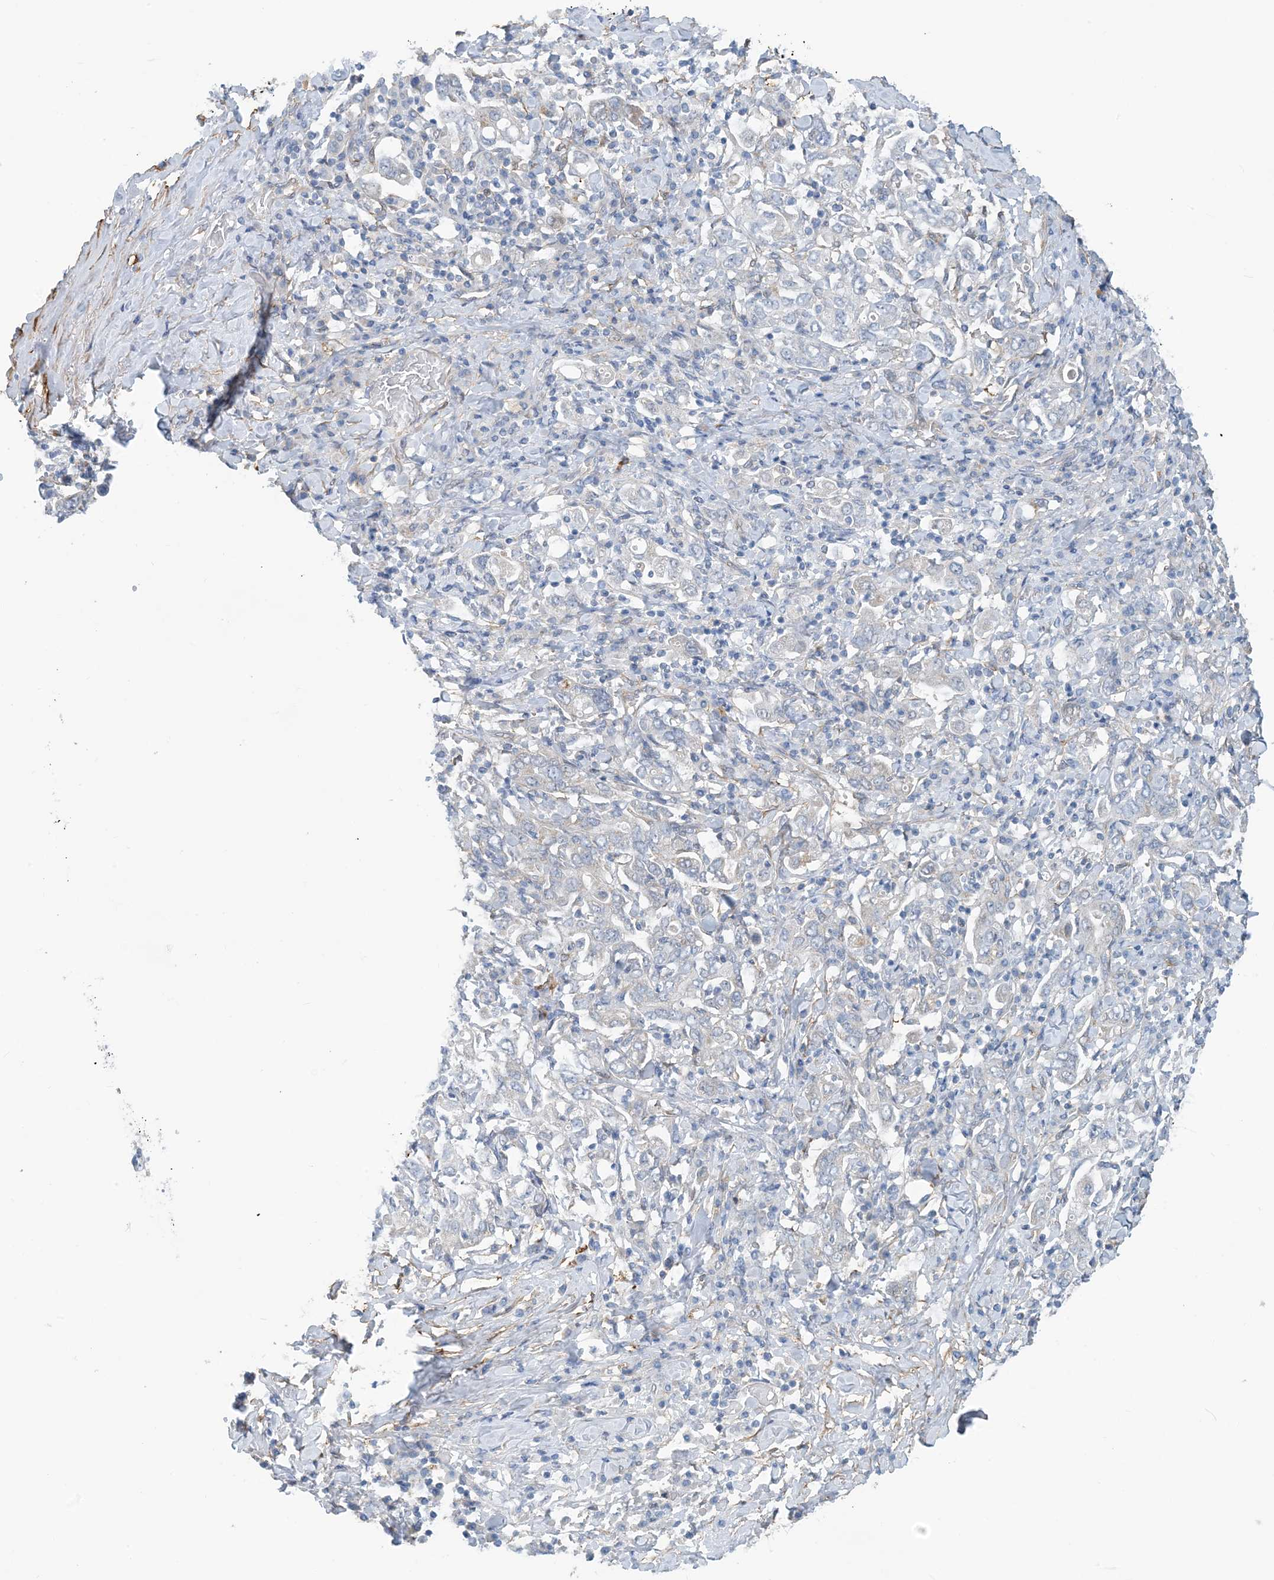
{"staining": {"intensity": "negative", "quantity": "none", "location": "none"}, "tissue": "stomach cancer", "cell_type": "Tumor cells", "image_type": "cancer", "snomed": [{"axis": "morphology", "description": "Adenocarcinoma, NOS"}, {"axis": "topography", "description": "Stomach, upper"}], "caption": "This is an IHC histopathology image of adenocarcinoma (stomach). There is no staining in tumor cells.", "gene": "EIF2A", "patient": {"sex": "male", "age": 62}}